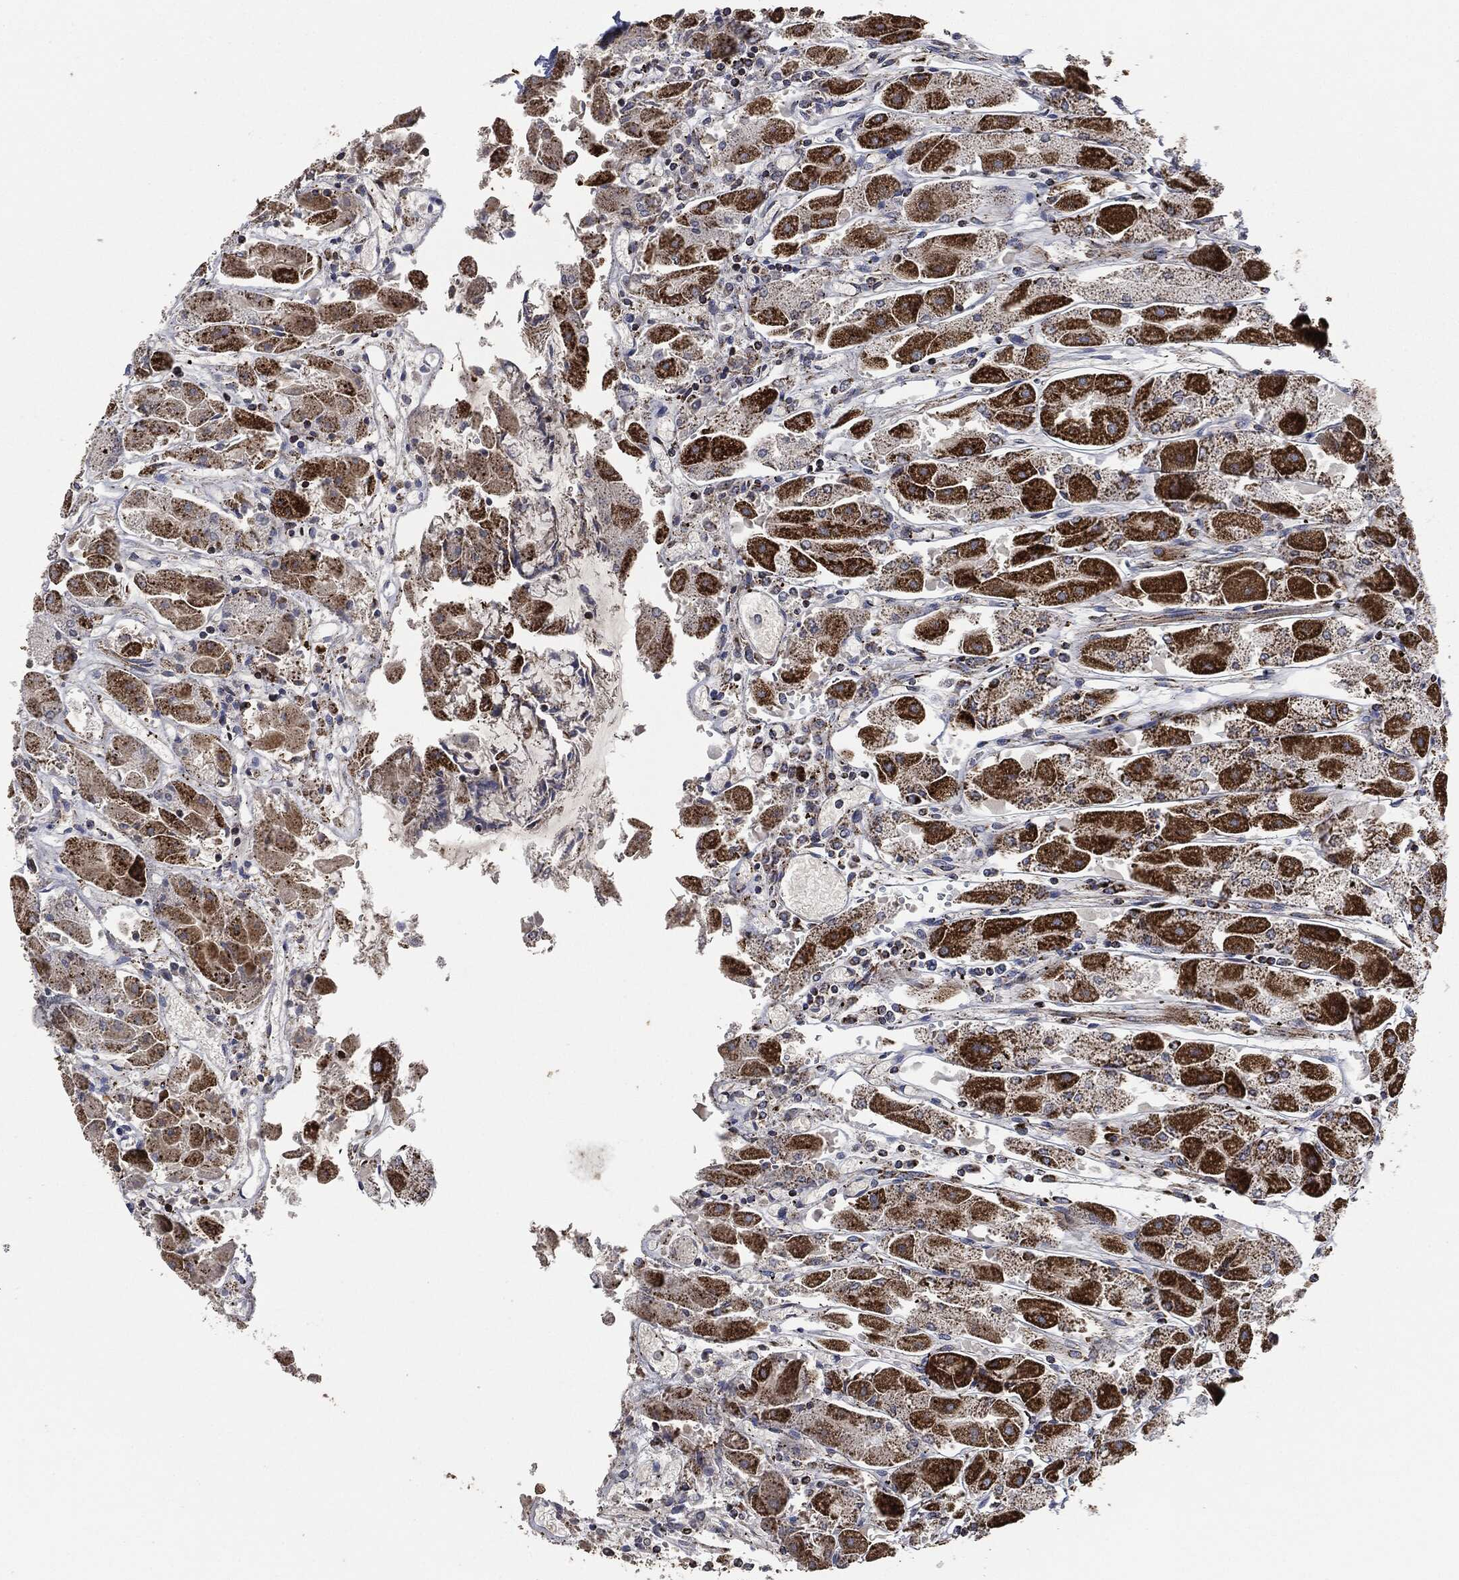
{"staining": {"intensity": "strong", "quantity": ">75%", "location": "cytoplasmic/membranous"}, "tissue": "stomach", "cell_type": "Glandular cells", "image_type": "normal", "snomed": [{"axis": "morphology", "description": "Normal tissue, NOS"}, {"axis": "topography", "description": "Stomach"}], "caption": "About >75% of glandular cells in unremarkable stomach reveal strong cytoplasmic/membranous protein staining as visualized by brown immunohistochemical staining.", "gene": "RYK", "patient": {"sex": "male", "age": 70}}